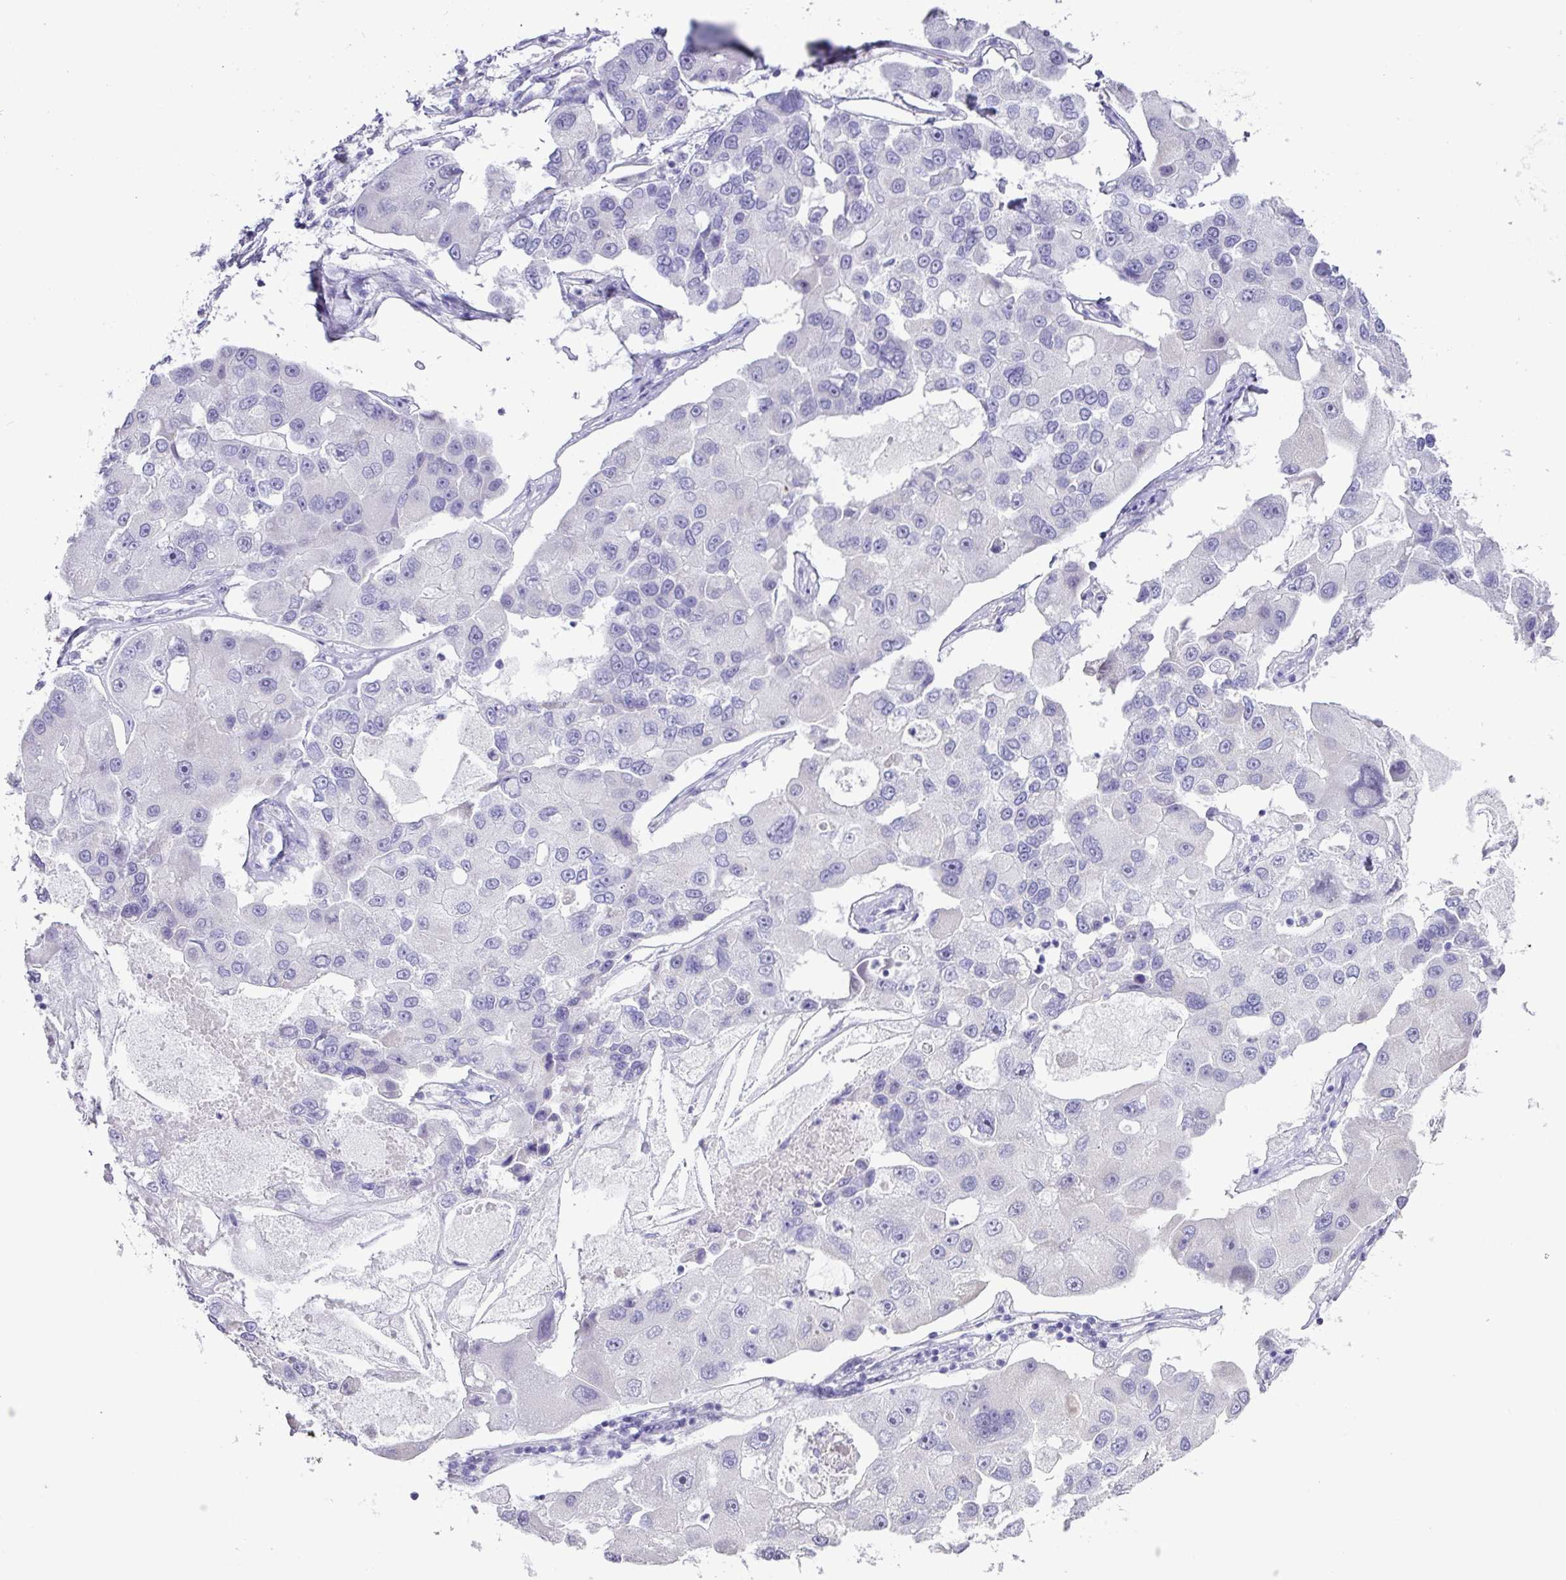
{"staining": {"intensity": "negative", "quantity": "none", "location": "none"}, "tissue": "lung cancer", "cell_type": "Tumor cells", "image_type": "cancer", "snomed": [{"axis": "morphology", "description": "Adenocarcinoma, NOS"}, {"axis": "topography", "description": "Lung"}], "caption": "This is an immunohistochemistry (IHC) histopathology image of human adenocarcinoma (lung). There is no expression in tumor cells.", "gene": "BCL11A", "patient": {"sex": "female", "age": 54}}